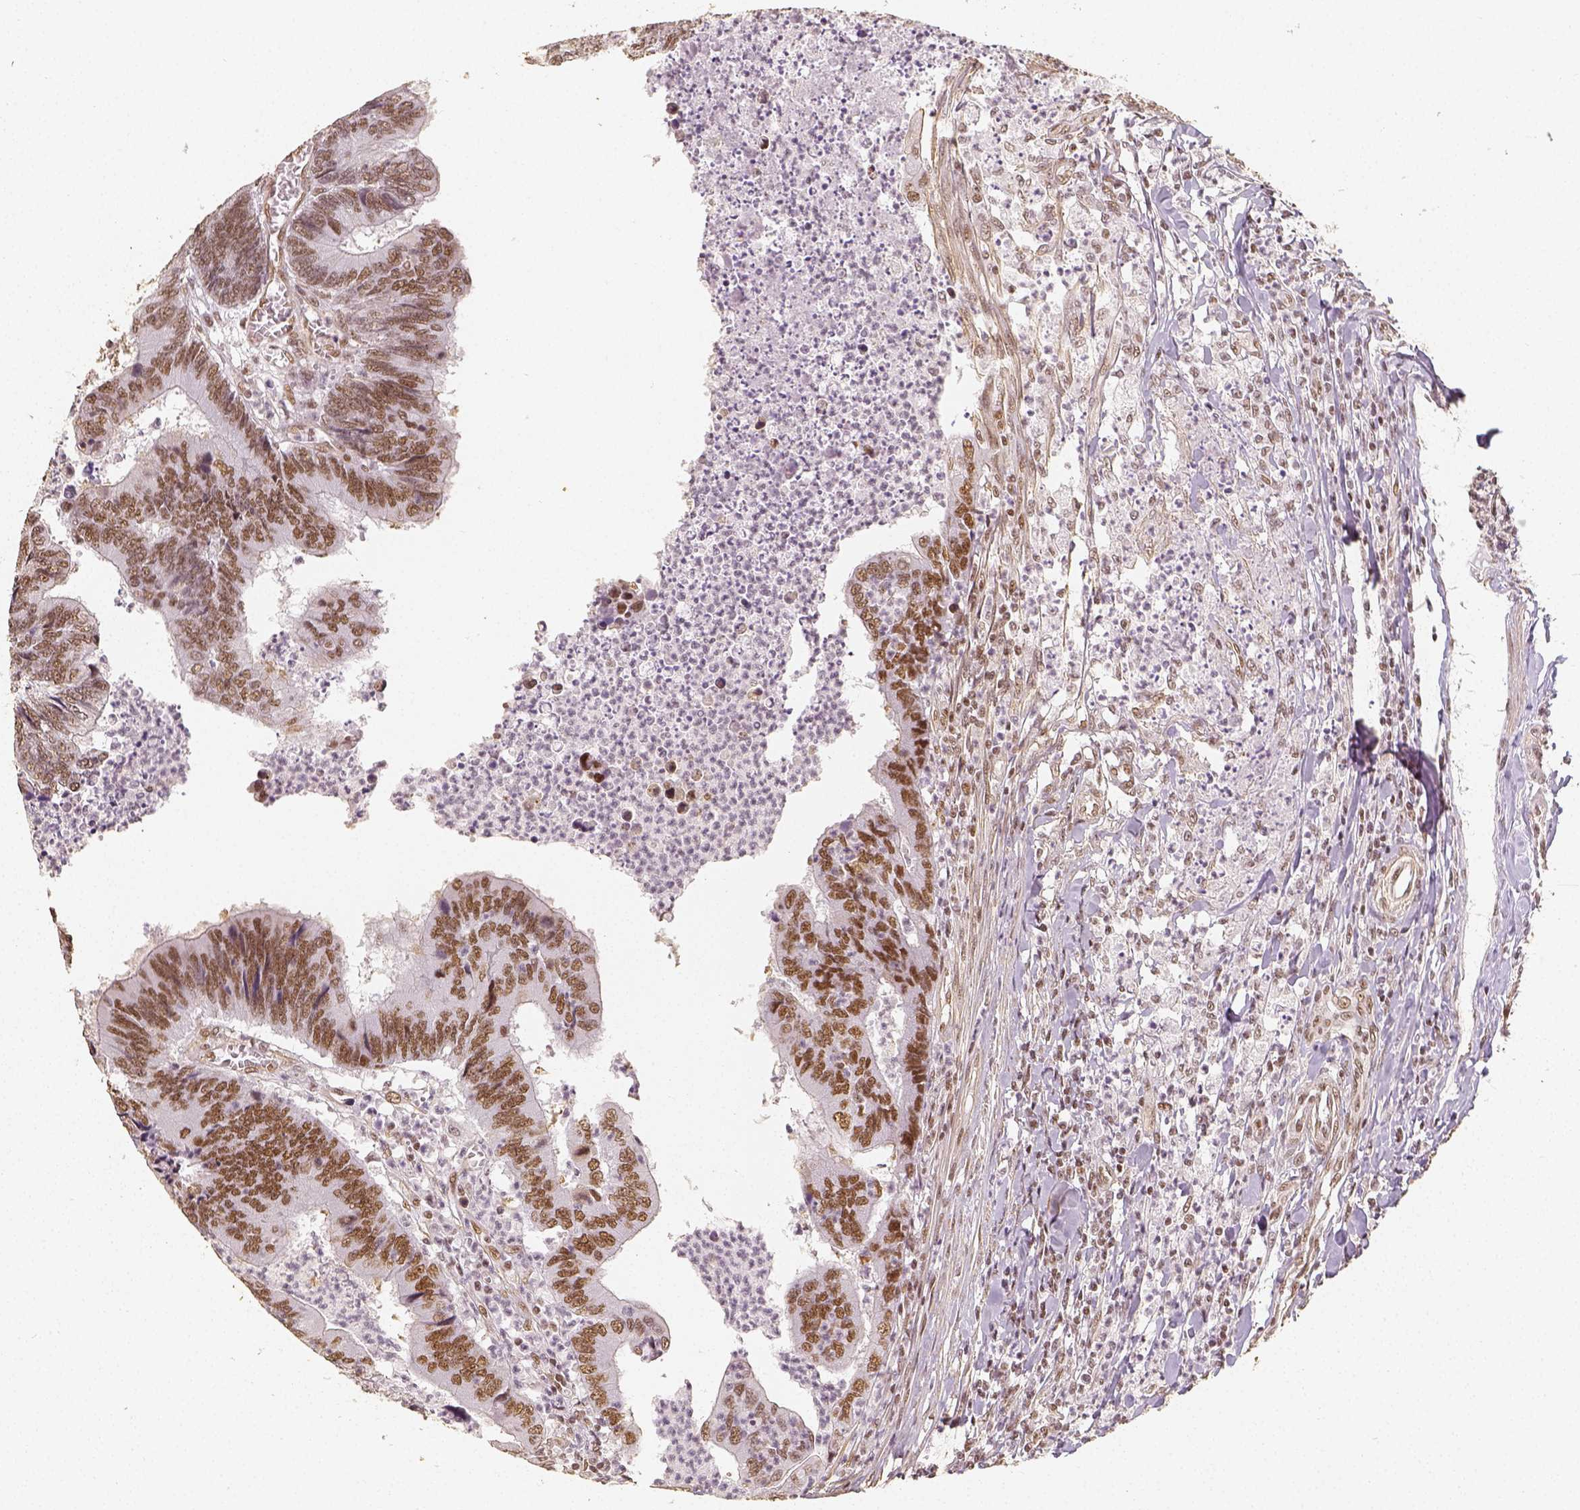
{"staining": {"intensity": "moderate", "quantity": ">75%", "location": "nuclear"}, "tissue": "colorectal cancer", "cell_type": "Tumor cells", "image_type": "cancer", "snomed": [{"axis": "morphology", "description": "Adenocarcinoma, NOS"}, {"axis": "topography", "description": "Colon"}], "caption": "Immunohistochemical staining of colorectal cancer shows moderate nuclear protein staining in approximately >75% of tumor cells.", "gene": "HDAC1", "patient": {"sex": "female", "age": 67}}